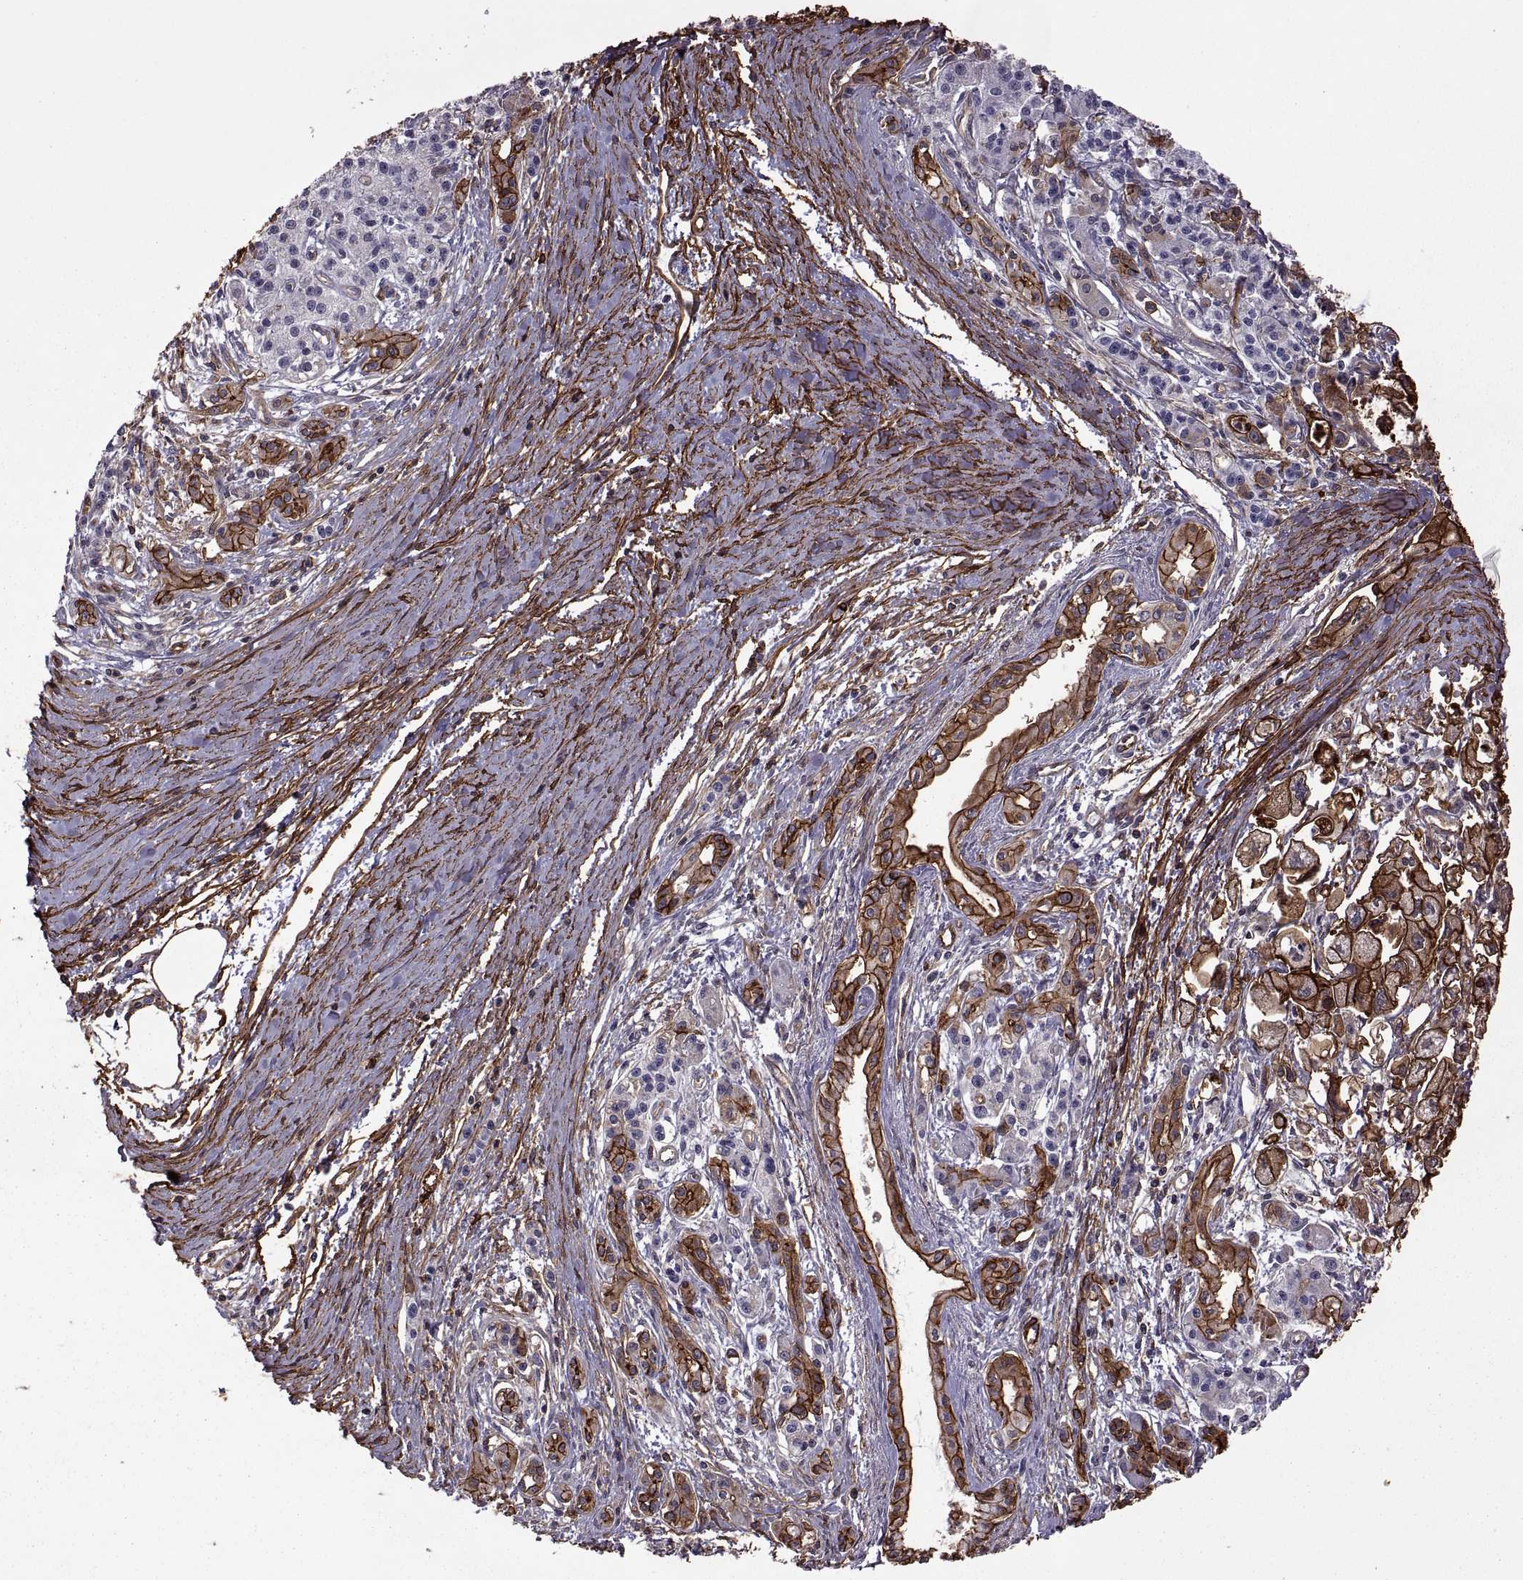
{"staining": {"intensity": "strong", "quantity": "25%-75%", "location": "cytoplasmic/membranous"}, "tissue": "pancreatic cancer", "cell_type": "Tumor cells", "image_type": "cancer", "snomed": [{"axis": "morphology", "description": "Adenocarcinoma, NOS"}, {"axis": "topography", "description": "Pancreas"}], "caption": "This is a photomicrograph of immunohistochemistry (IHC) staining of pancreatic adenocarcinoma, which shows strong positivity in the cytoplasmic/membranous of tumor cells.", "gene": "S100A10", "patient": {"sex": "male", "age": 70}}